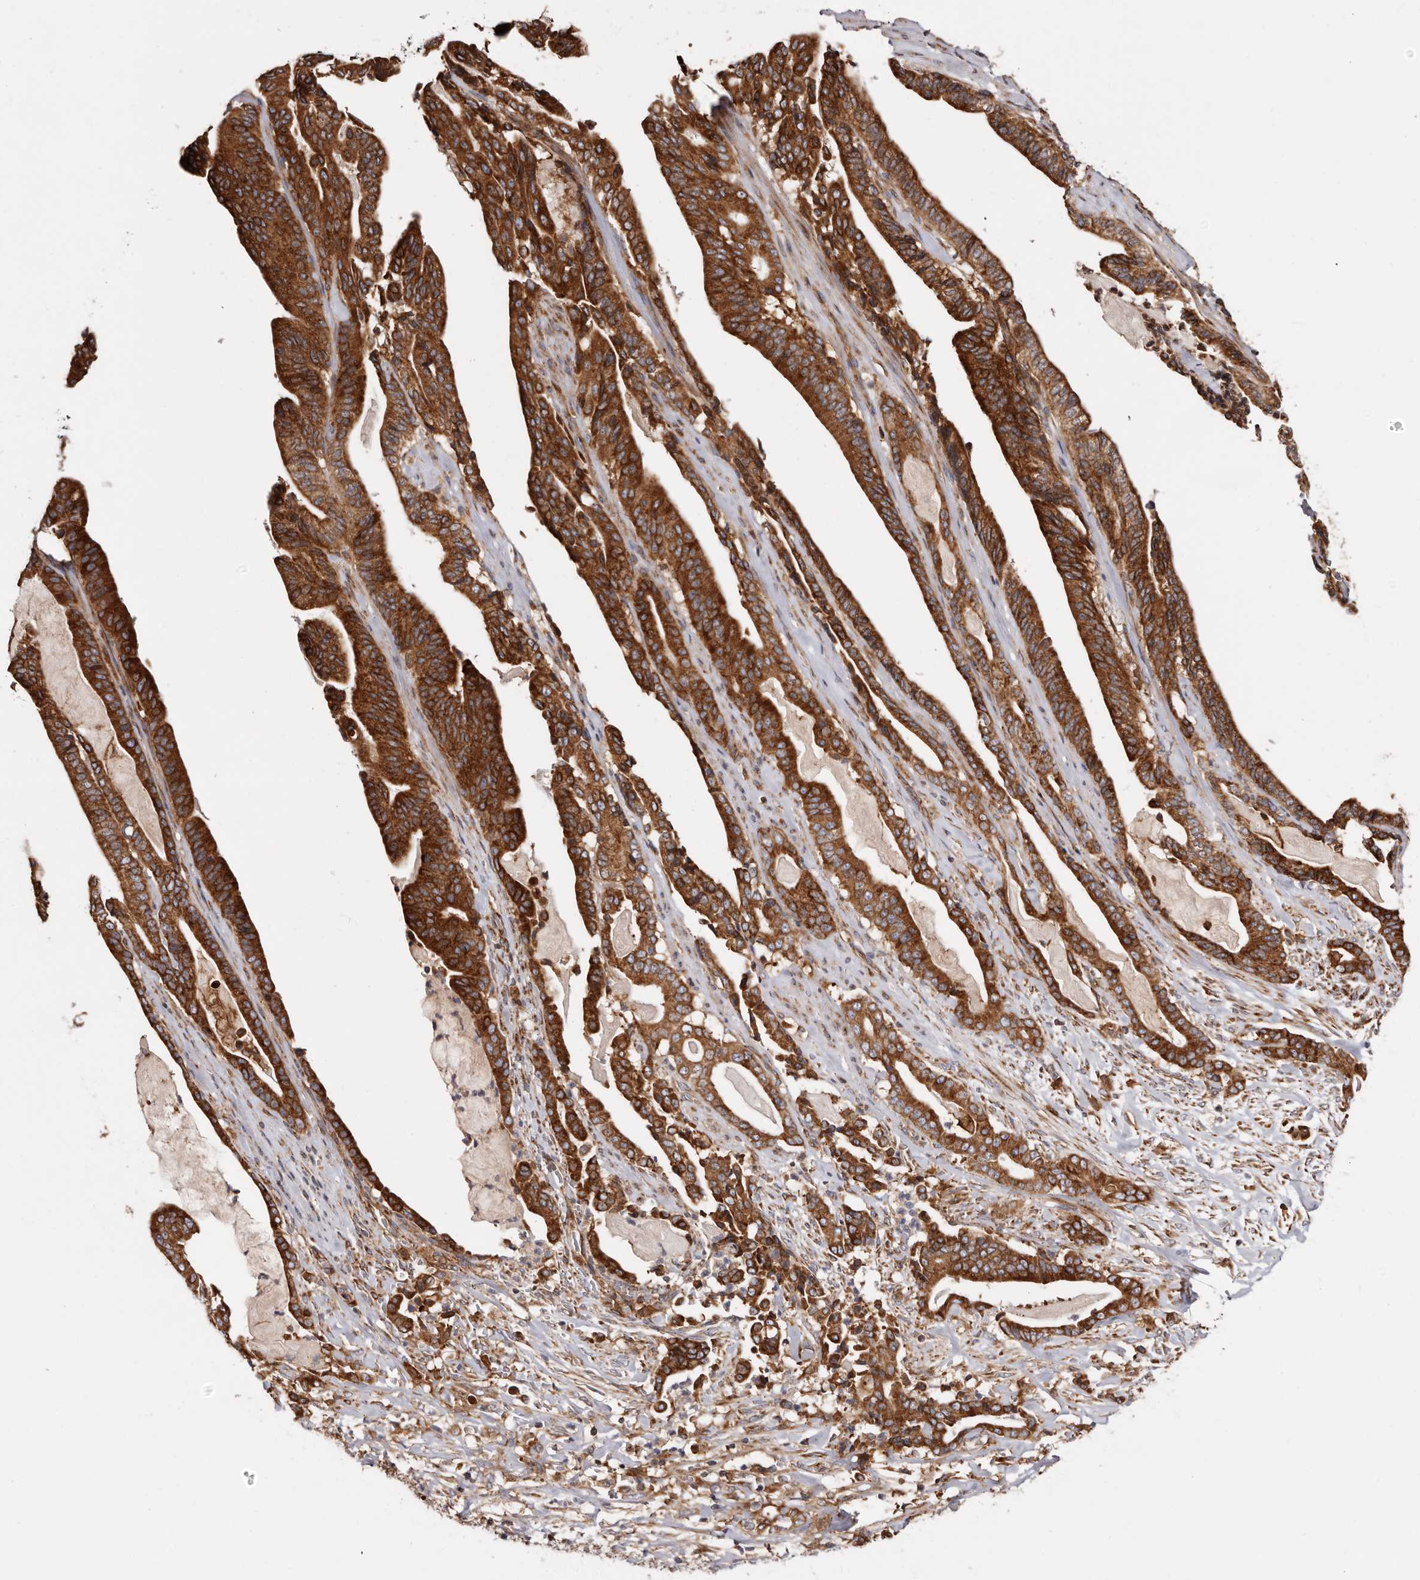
{"staining": {"intensity": "strong", "quantity": ">75%", "location": "cytoplasmic/membranous"}, "tissue": "pancreatic cancer", "cell_type": "Tumor cells", "image_type": "cancer", "snomed": [{"axis": "morphology", "description": "Adenocarcinoma, NOS"}, {"axis": "topography", "description": "Pancreas"}], "caption": "Pancreatic cancer stained with a protein marker exhibits strong staining in tumor cells.", "gene": "COQ8B", "patient": {"sex": "male", "age": 63}}